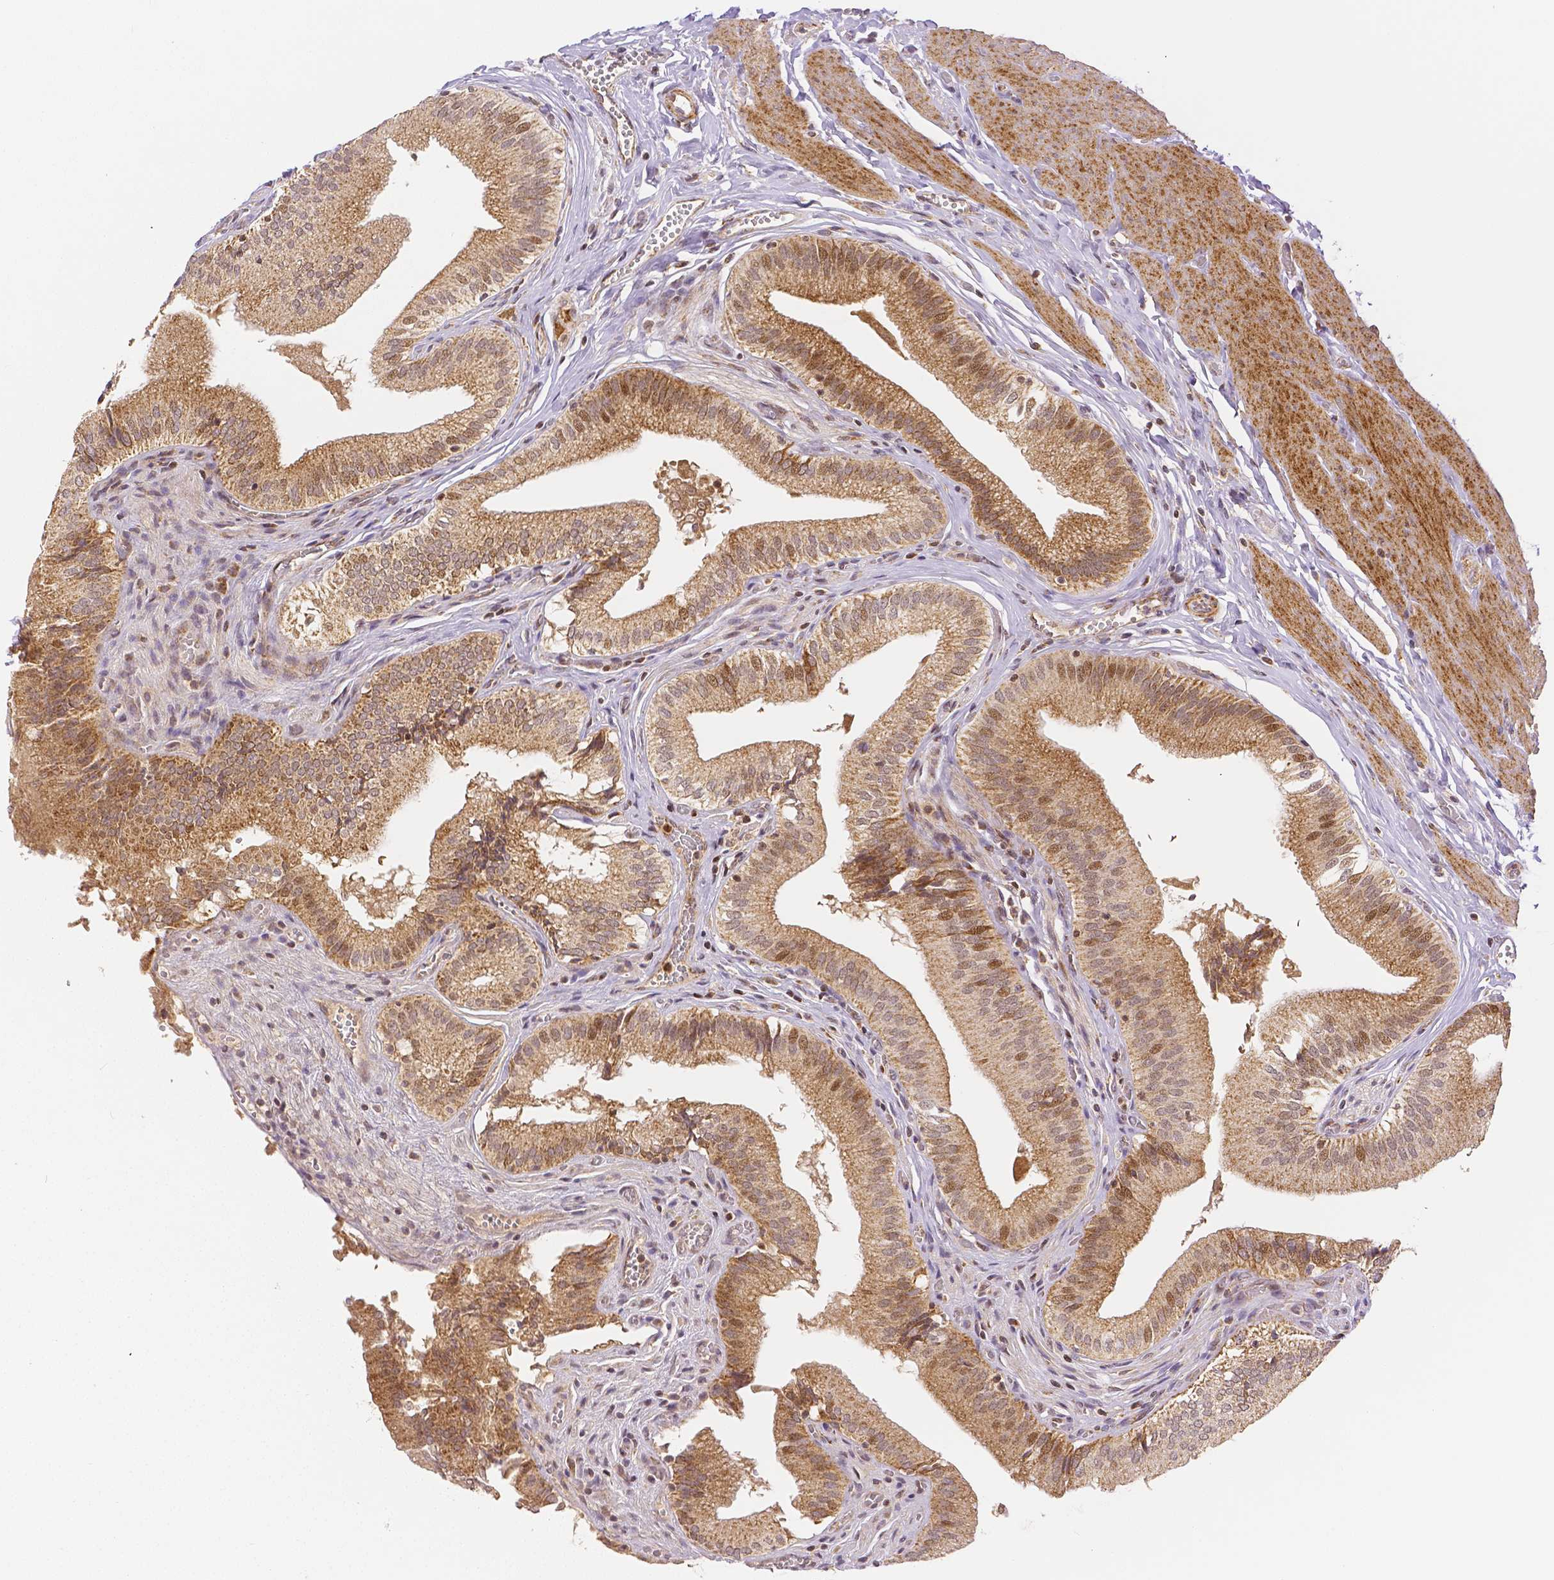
{"staining": {"intensity": "strong", "quantity": ">75%", "location": "cytoplasmic/membranous,nuclear"}, "tissue": "gallbladder", "cell_type": "Glandular cells", "image_type": "normal", "snomed": [{"axis": "morphology", "description": "Normal tissue, NOS"}, {"axis": "topography", "description": "Gallbladder"}, {"axis": "topography", "description": "Peripheral nerve tissue"}], "caption": "High-power microscopy captured an IHC image of unremarkable gallbladder, revealing strong cytoplasmic/membranous,nuclear staining in approximately >75% of glandular cells. Using DAB (brown) and hematoxylin (blue) stains, captured at high magnification using brightfield microscopy.", "gene": "RHOT1", "patient": {"sex": "male", "age": 17}}